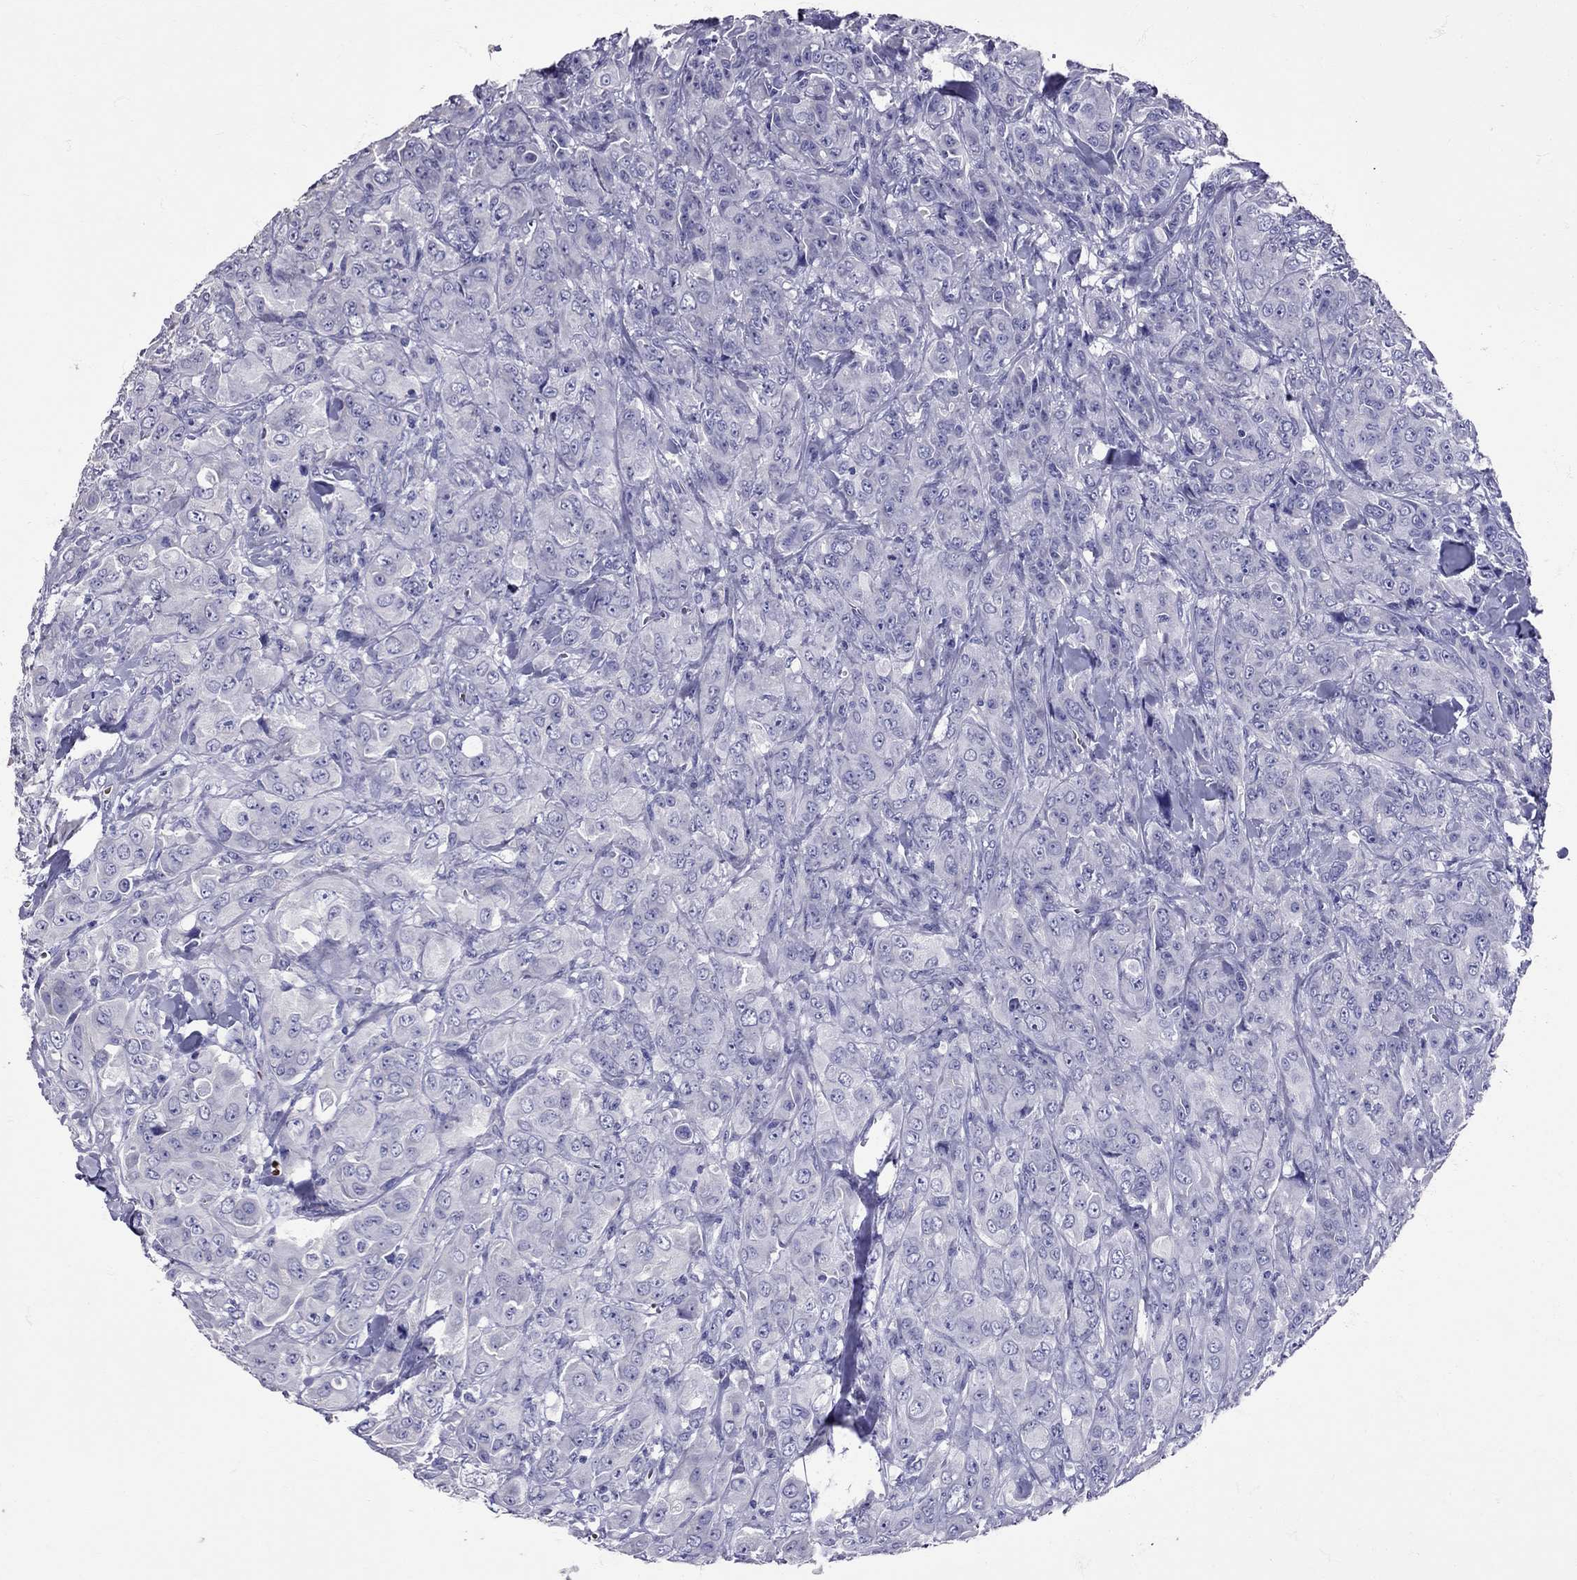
{"staining": {"intensity": "negative", "quantity": "none", "location": "none"}, "tissue": "breast cancer", "cell_type": "Tumor cells", "image_type": "cancer", "snomed": [{"axis": "morphology", "description": "Duct carcinoma"}, {"axis": "topography", "description": "Breast"}], "caption": "Immunohistochemical staining of human breast cancer displays no significant expression in tumor cells.", "gene": "TBR1", "patient": {"sex": "female", "age": 43}}